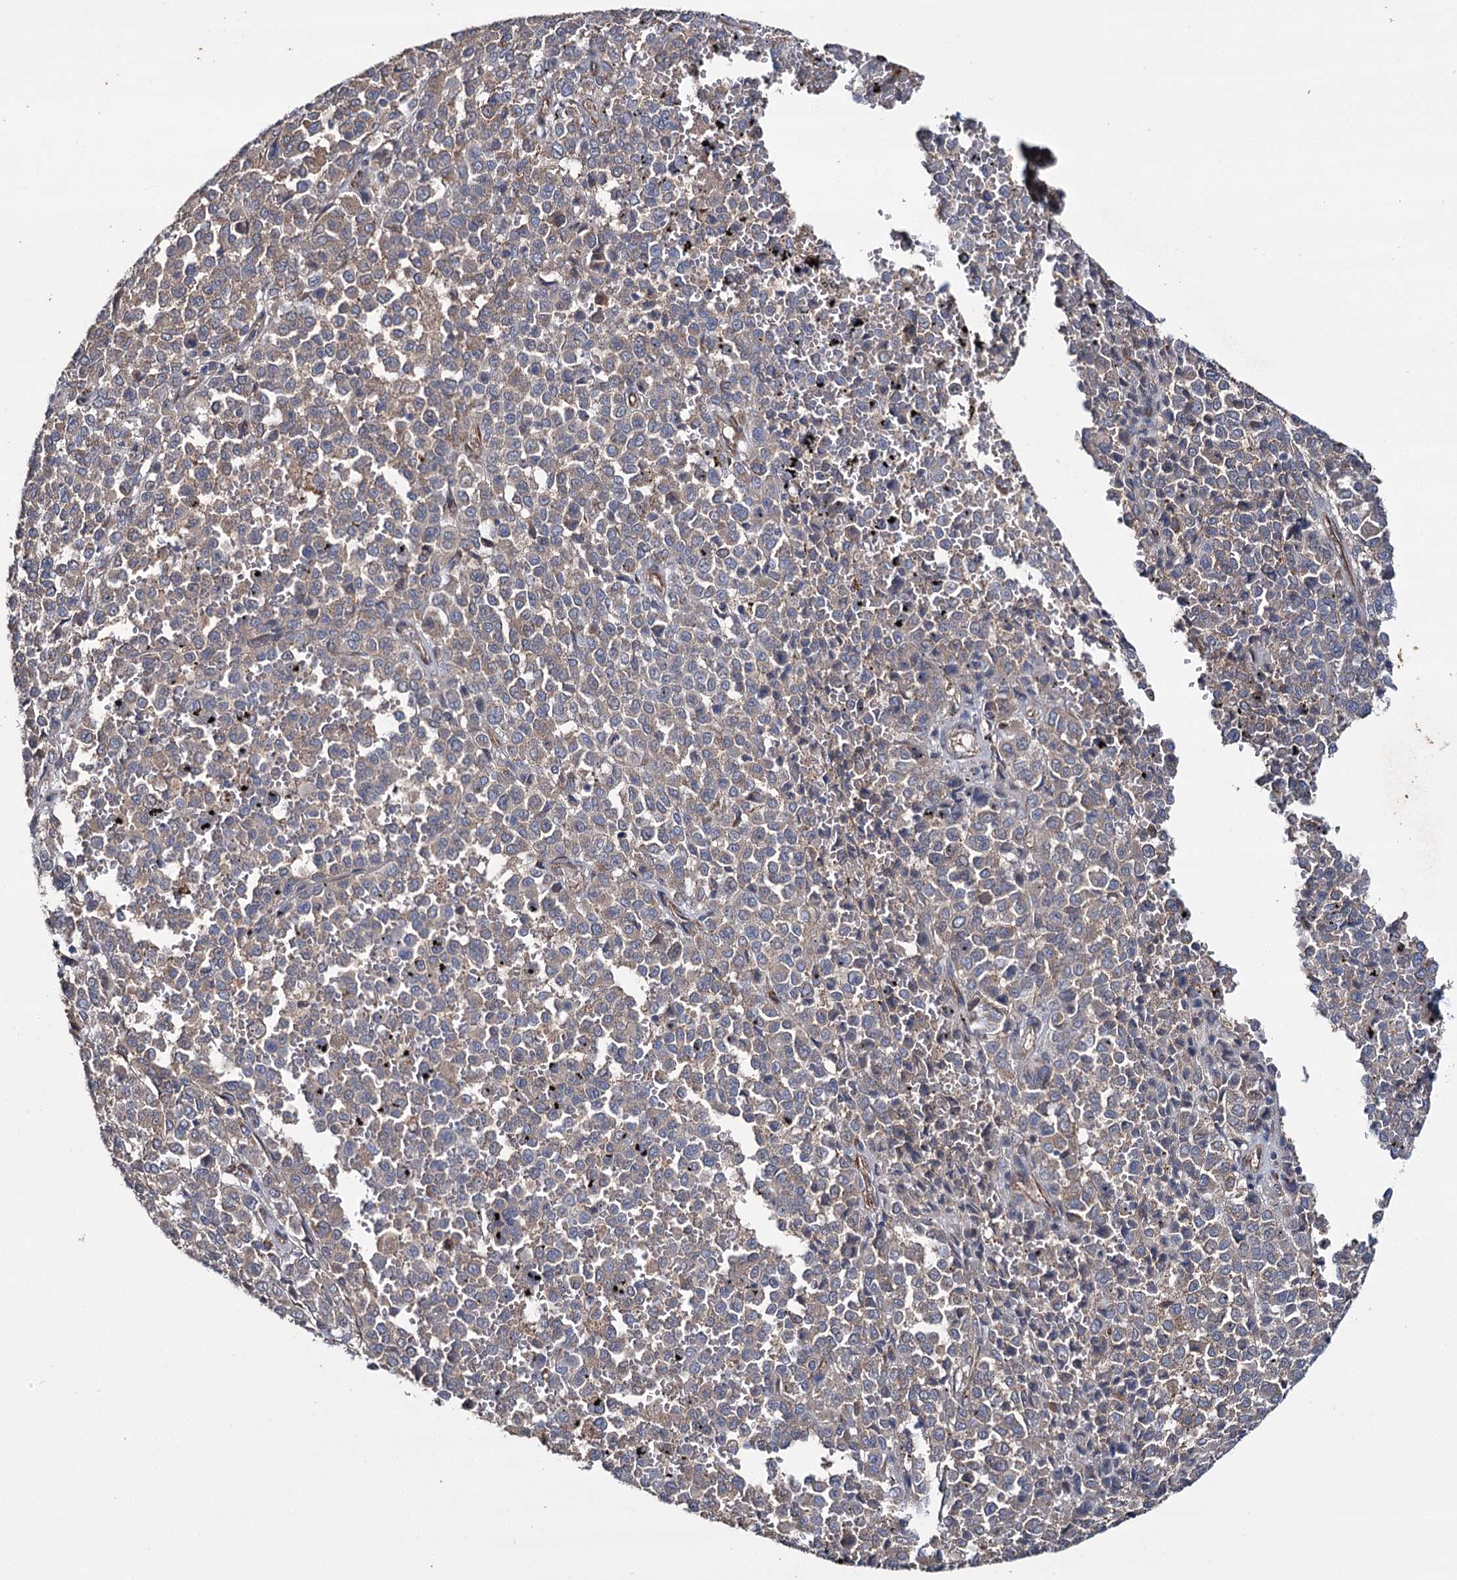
{"staining": {"intensity": "weak", "quantity": "<25%", "location": "cytoplasmic/membranous"}, "tissue": "melanoma", "cell_type": "Tumor cells", "image_type": "cancer", "snomed": [{"axis": "morphology", "description": "Malignant melanoma, Metastatic site"}, {"axis": "topography", "description": "Pancreas"}], "caption": "Tumor cells are negative for protein expression in human malignant melanoma (metastatic site). The staining is performed using DAB brown chromogen with nuclei counter-stained in using hematoxylin.", "gene": "SPATS2", "patient": {"sex": "female", "age": 30}}